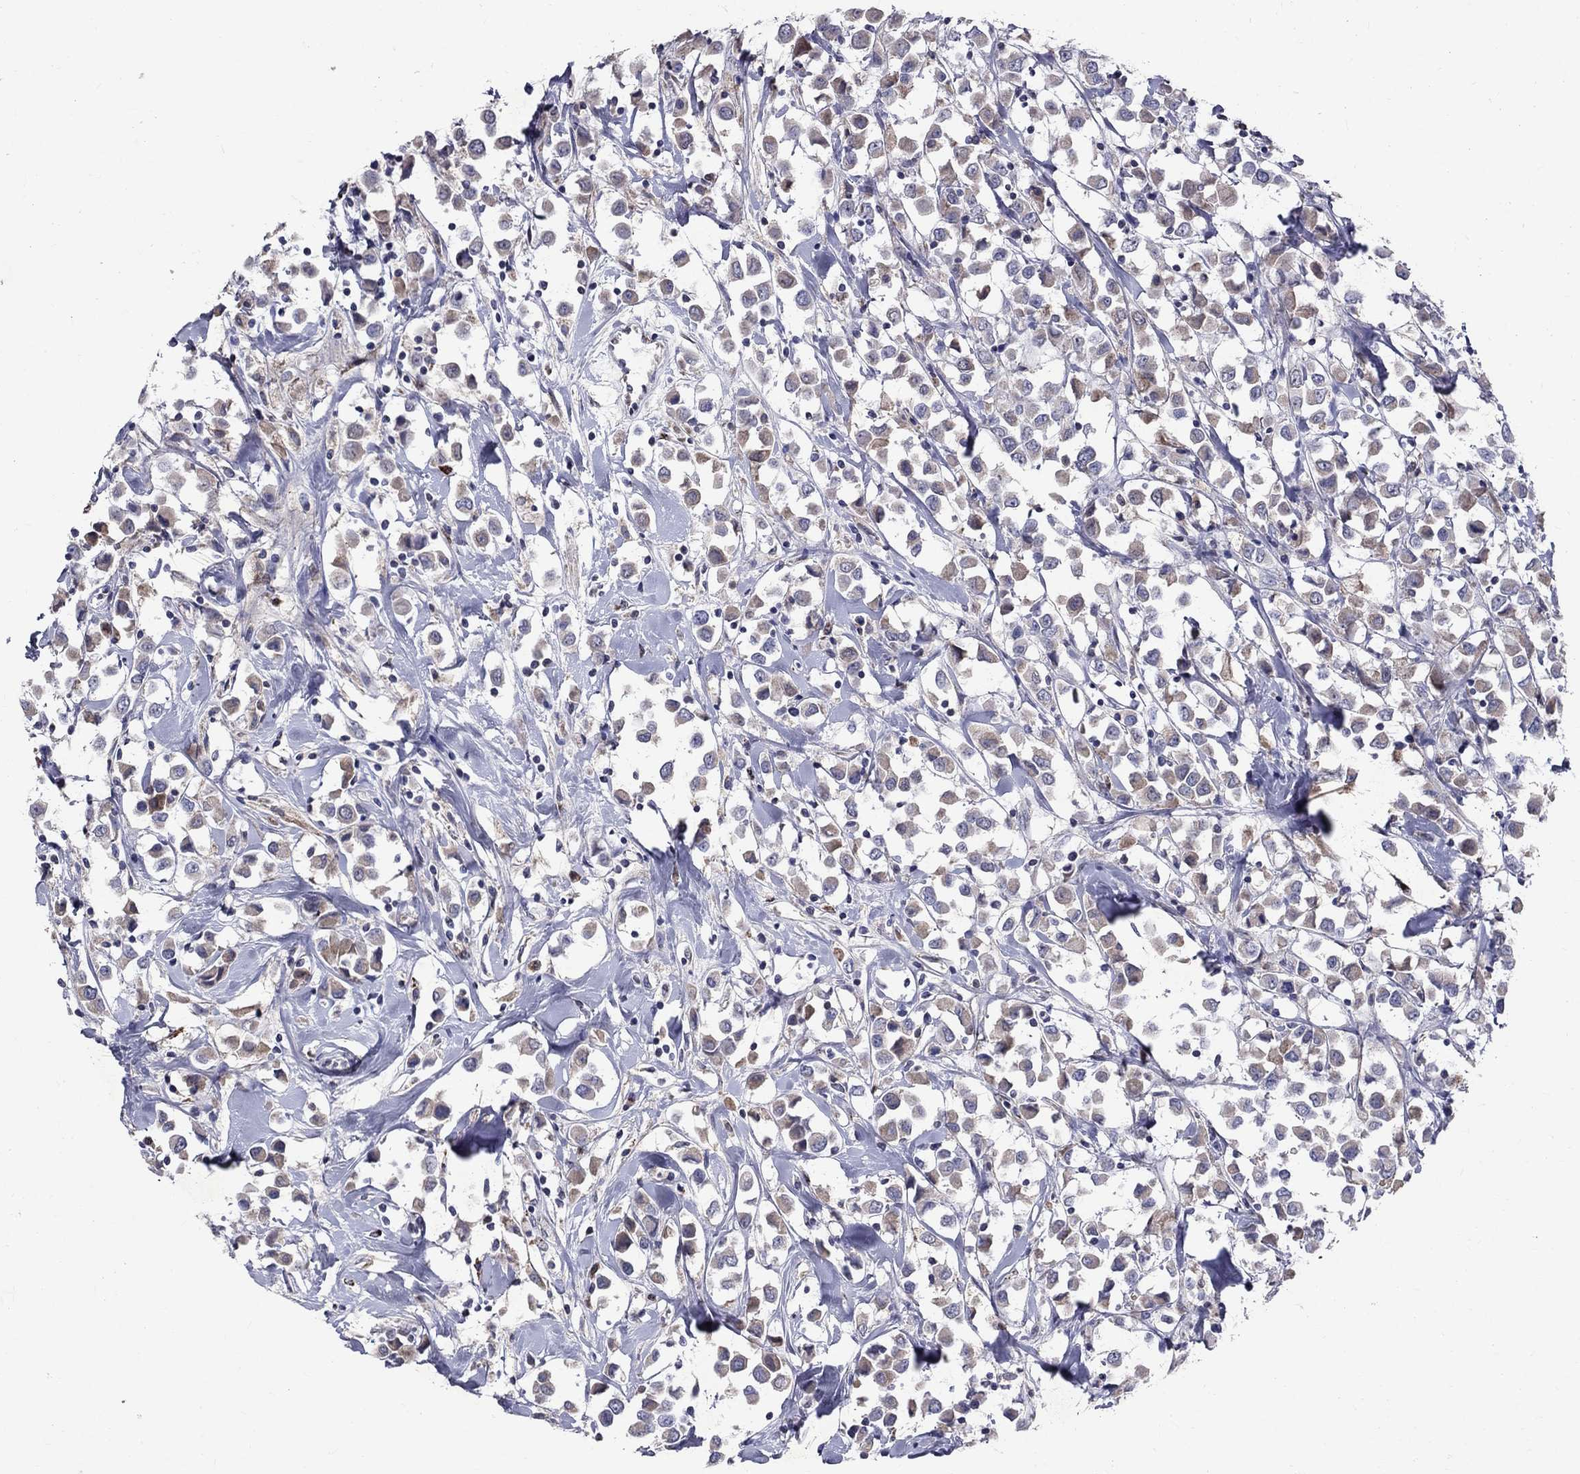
{"staining": {"intensity": "weak", "quantity": "25%-75%", "location": "cytoplasmic/membranous"}, "tissue": "breast cancer", "cell_type": "Tumor cells", "image_type": "cancer", "snomed": [{"axis": "morphology", "description": "Duct carcinoma"}, {"axis": "topography", "description": "Breast"}], "caption": "A photomicrograph showing weak cytoplasmic/membranous expression in about 25%-75% of tumor cells in infiltrating ductal carcinoma (breast), as visualized by brown immunohistochemical staining.", "gene": "SLC4A10", "patient": {"sex": "female", "age": 61}}